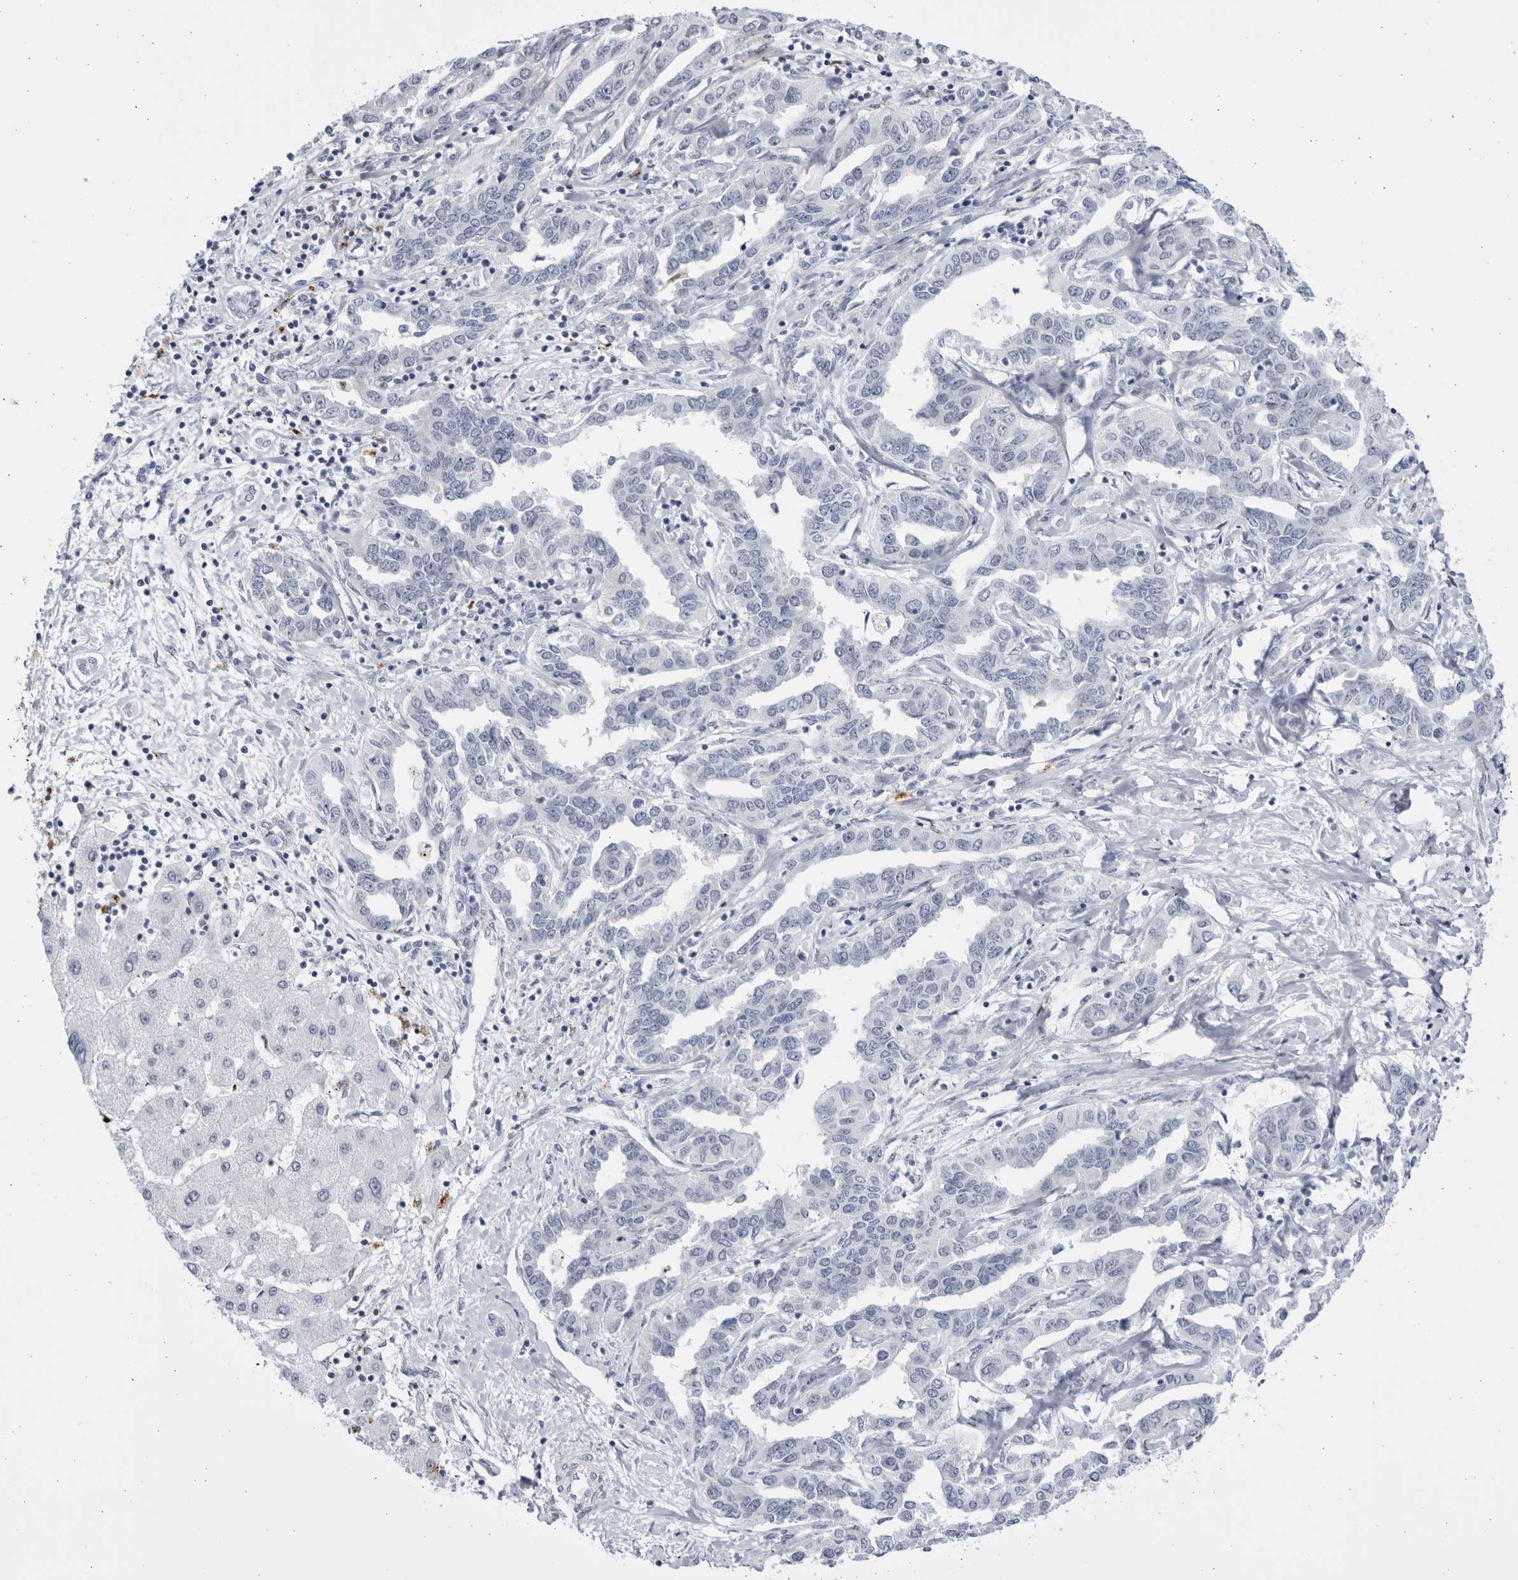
{"staining": {"intensity": "negative", "quantity": "none", "location": "none"}, "tissue": "liver cancer", "cell_type": "Tumor cells", "image_type": "cancer", "snomed": [{"axis": "morphology", "description": "Cholangiocarcinoma"}, {"axis": "topography", "description": "Liver"}], "caption": "This is an immunohistochemistry (IHC) micrograph of human liver cancer (cholangiocarcinoma). There is no expression in tumor cells.", "gene": "CCDC181", "patient": {"sex": "male", "age": 59}}